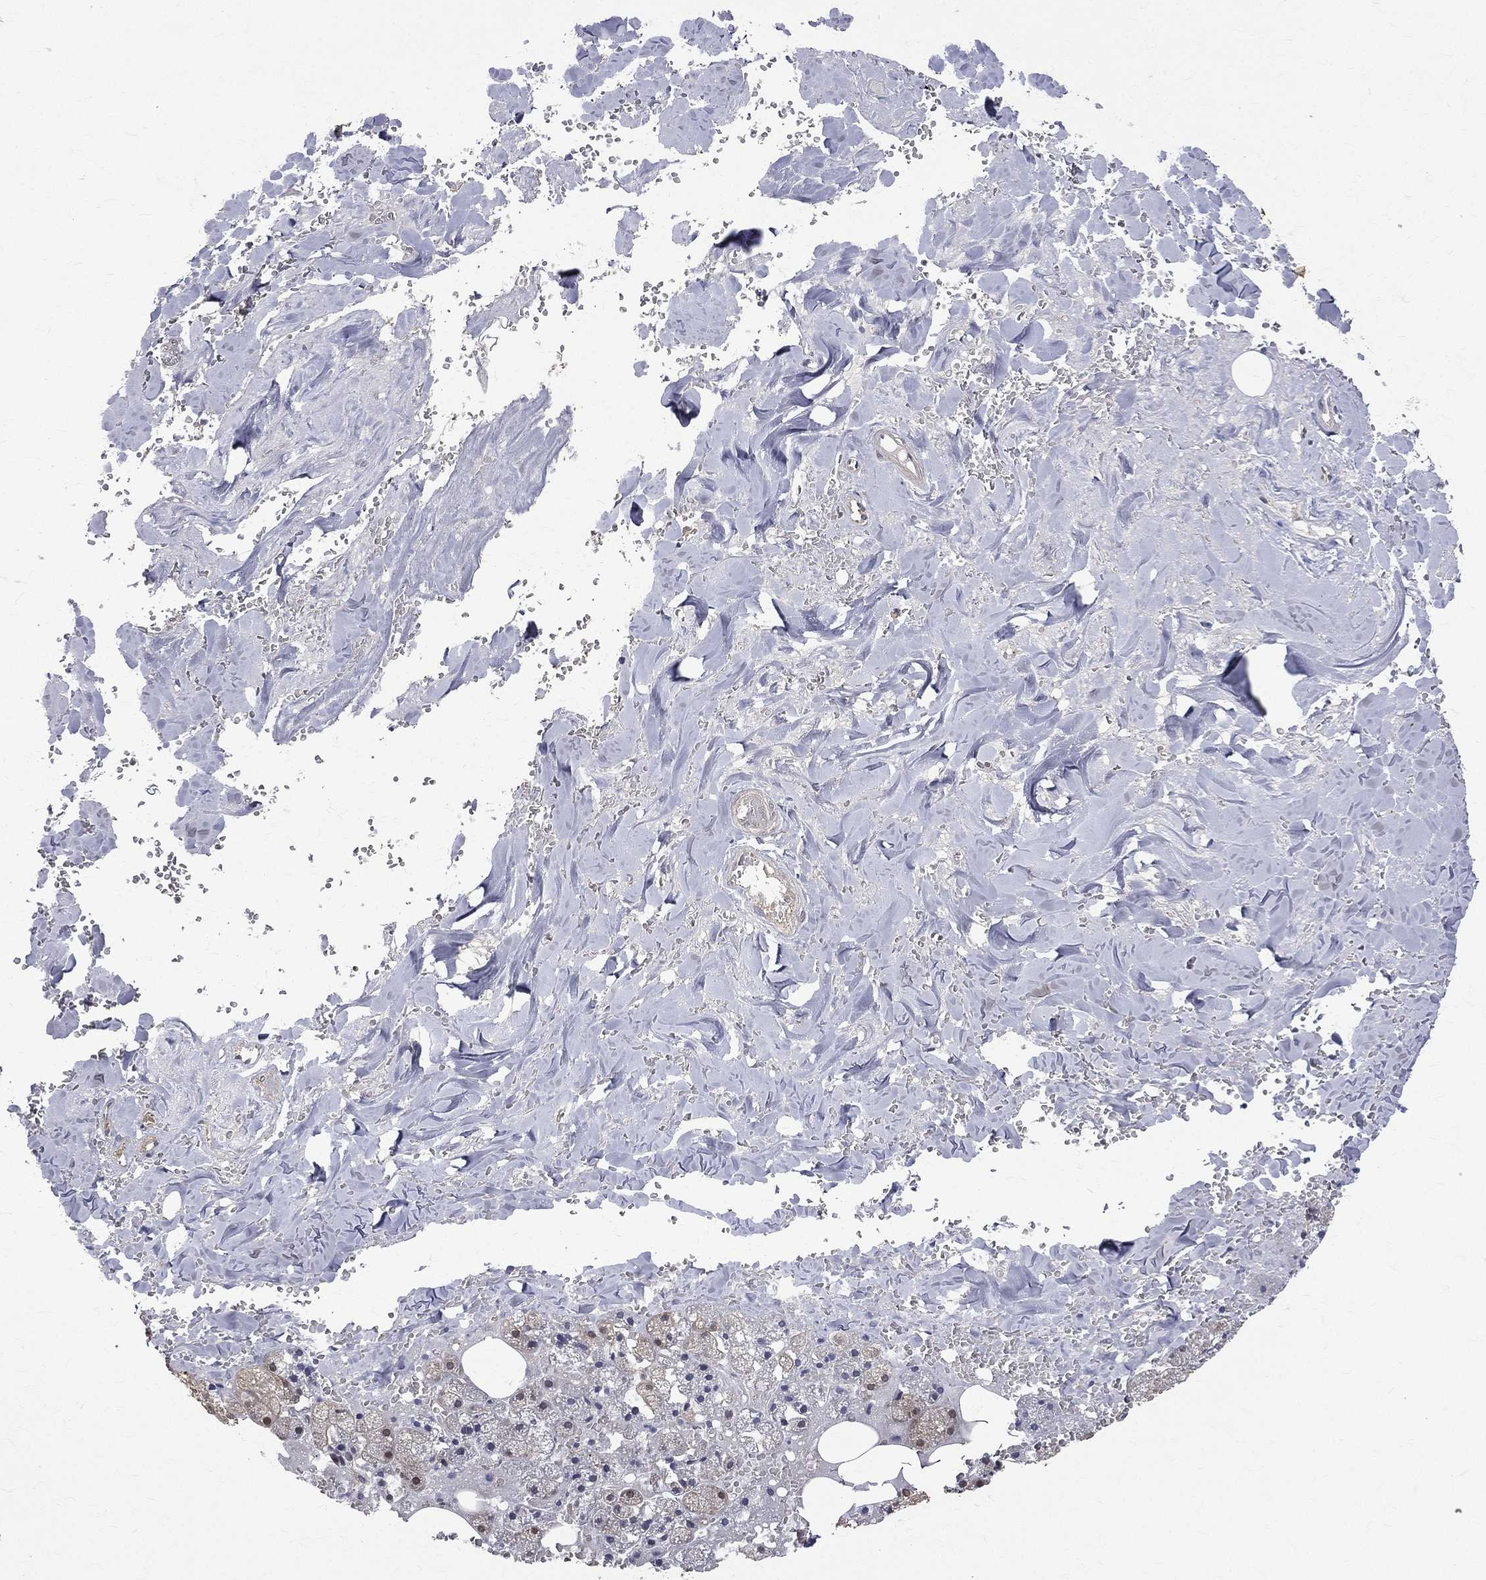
{"staining": {"intensity": "weak", "quantity": ">75%", "location": "cytoplasmic/membranous"}, "tissue": "salivary gland", "cell_type": "Glandular cells", "image_type": "normal", "snomed": [{"axis": "morphology", "description": "Normal tissue, NOS"}, {"axis": "topography", "description": "Salivary gland"}], "caption": "Approximately >75% of glandular cells in benign salivary gland exhibit weak cytoplasmic/membranous protein positivity as visualized by brown immunohistochemical staining.", "gene": "RPGR", "patient": {"sex": "male", "age": 38}}